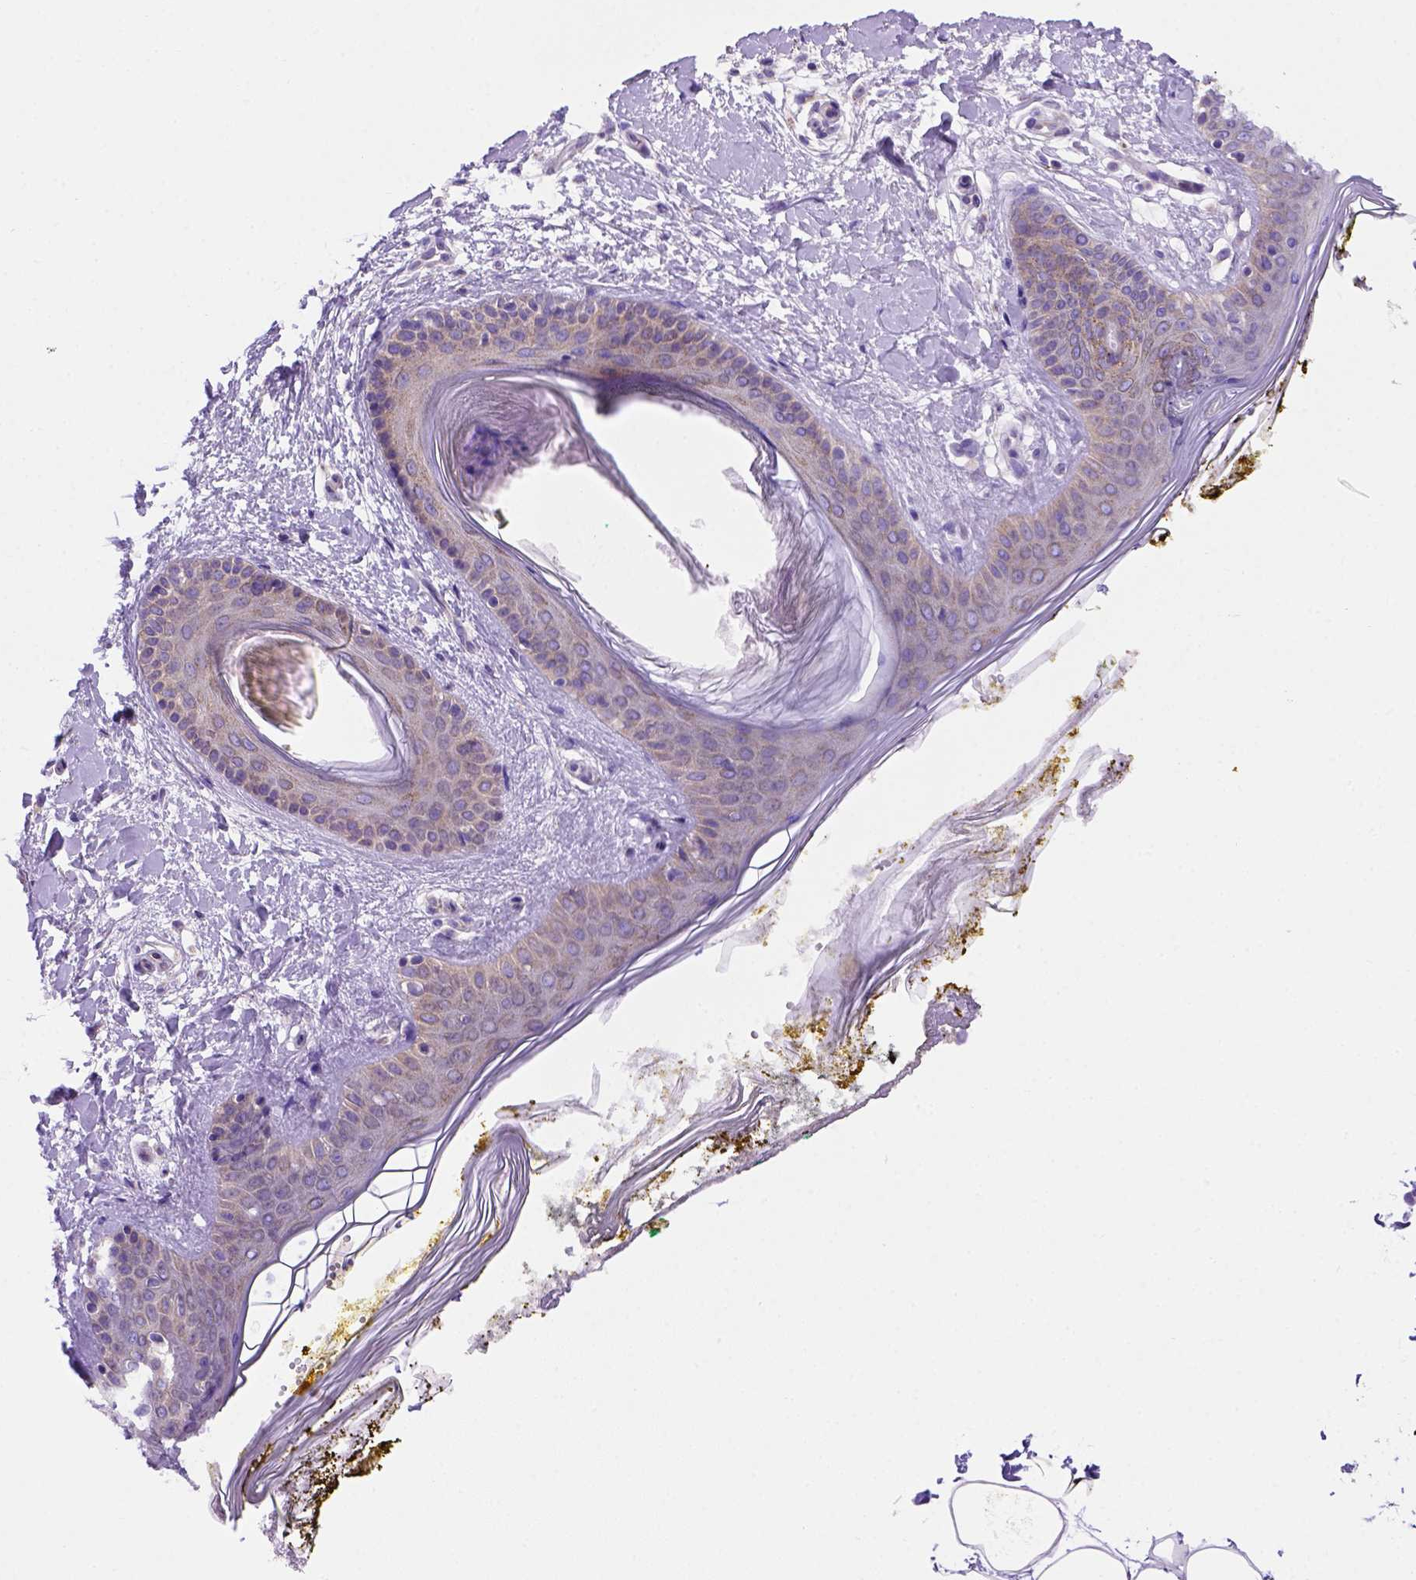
{"staining": {"intensity": "negative", "quantity": "none", "location": "none"}, "tissue": "skin", "cell_type": "Fibroblasts", "image_type": "normal", "snomed": [{"axis": "morphology", "description": "Normal tissue, NOS"}, {"axis": "topography", "description": "Skin"}], "caption": "There is no significant expression in fibroblasts of skin. (DAB immunohistochemistry (IHC) visualized using brightfield microscopy, high magnification).", "gene": "FOXI1", "patient": {"sex": "female", "age": 34}}